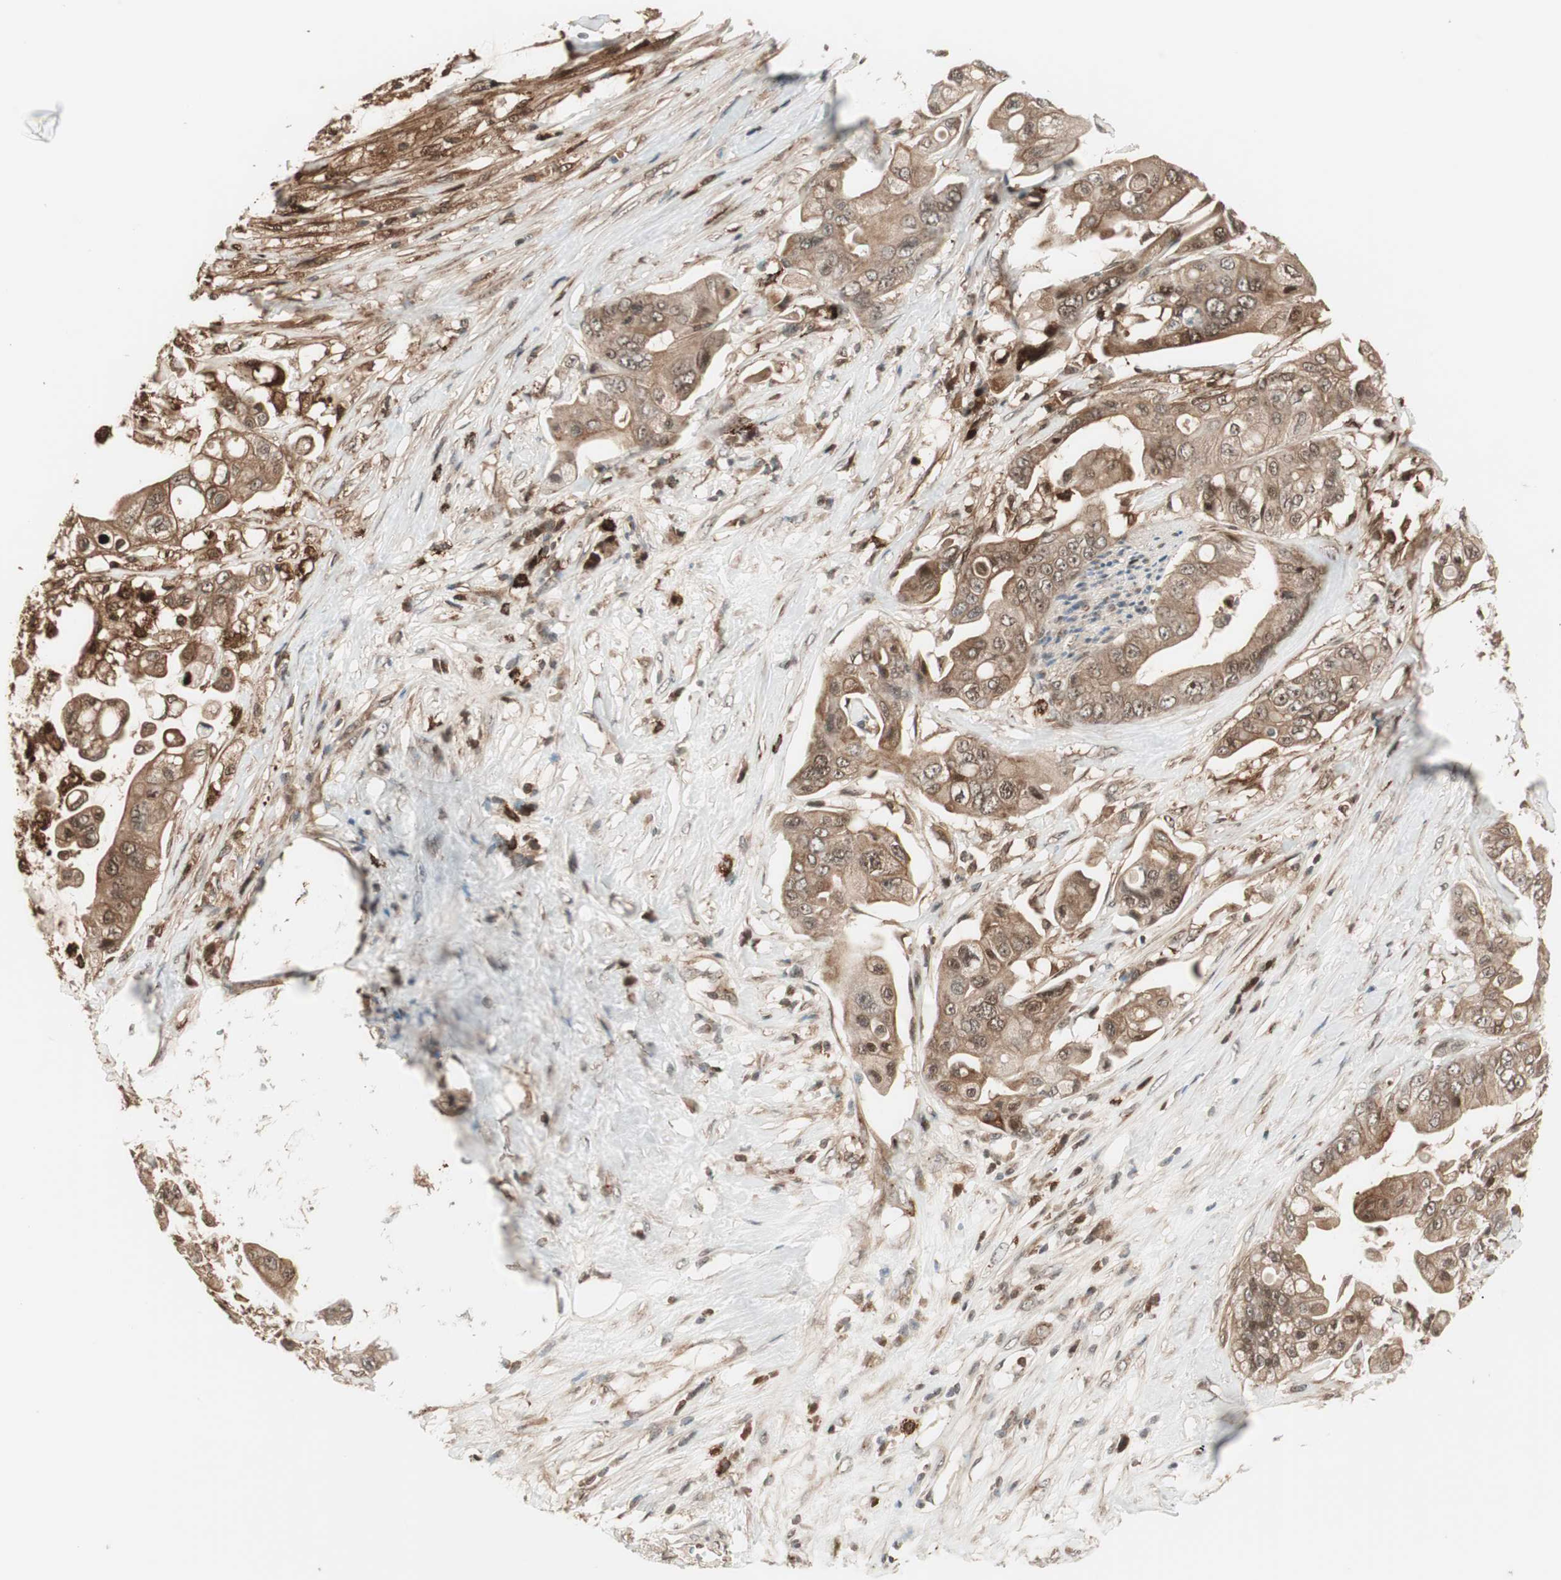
{"staining": {"intensity": "moderate", "quantity": ">75%", "location": "cytoplasmic/membranous,nuclear"}, "tissue": "pancreatic cancer", "cell_type": "Tumor cells", "image_type": "cancer", "snomed": [{"axis": "morphology", "description": "Adenocarcinoma, NOS"}, {"axis": "topography", "description": "Pancreas"}], "caption": "Moderate cytoplasmic/membranous and nuclear protein positivity is present in about >75% of tumor cells in adenocarcinoma (pancreatic). (DAB IHC, brown staining for protein, blue staining for nuclei).", "gene": "PRKG2", "patient": {"sex": "female", "age": 75}}